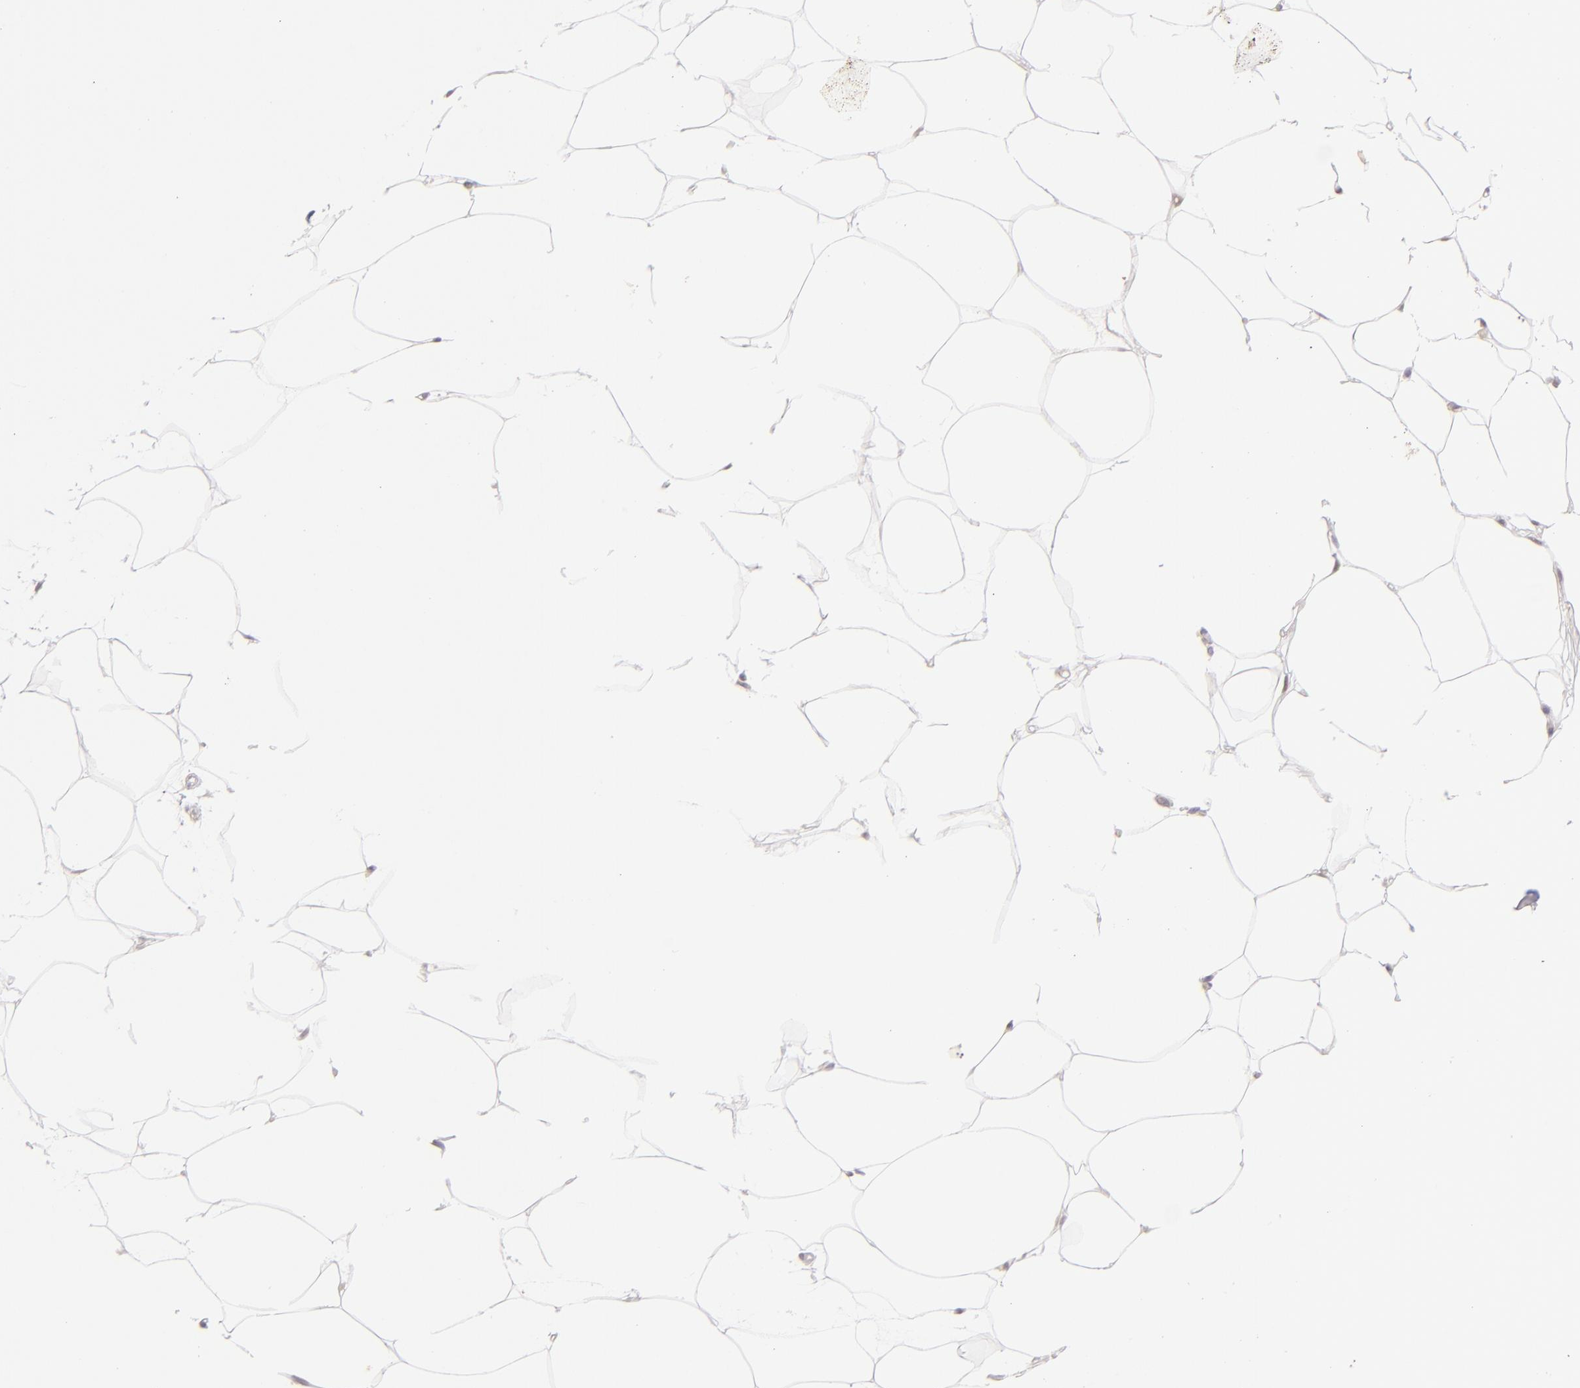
{"staining": {"intensity": "negative", "quantity": "none", "location": "none"}, "tissue": "adipose tissue", "cell_type": "Adipocytes", "image_type": "normal", "snomed": [{"axis": "morphology", "description": "Normal tissue, NOS"}, {"axis": "morphology", "description": "Duct carcinoma"}, {"axis": "topography", "description": "Breast"}, {"axis": "topography", "description": "Adipose tissue"}], "caption": "An immunohistochemistry (IHC) image of benign adipose tissue is shown. There is no staining in adipocytes of adipose tissue. (Immunohistochemistry, brightfield microscopy, high magnification).", "gene": "POU2F1", "patient": {"sex": "female", "age": 37}}